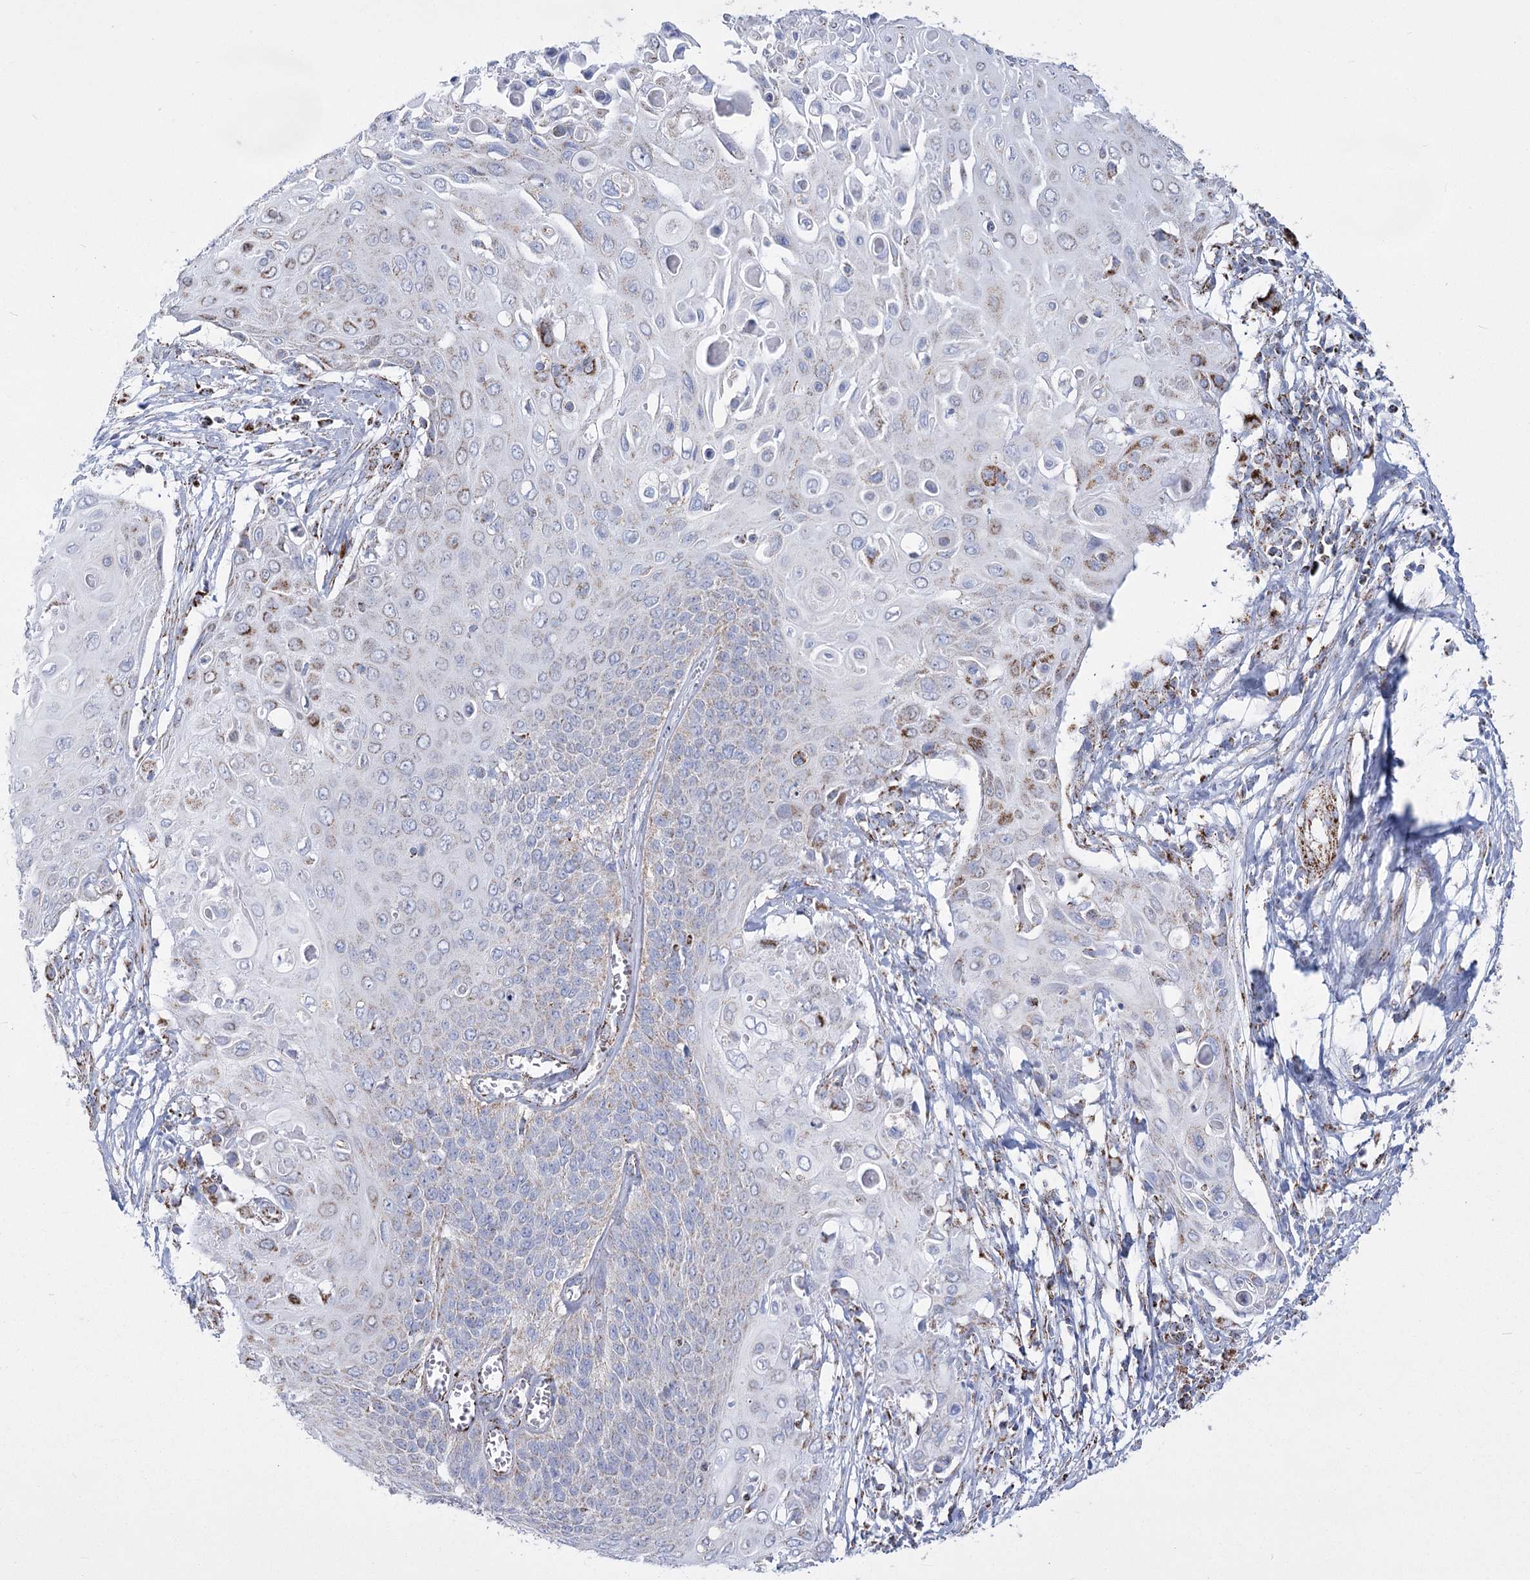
{"staining": {"intensity": "moderate", "quantity": "<25%", "location": "cytoplasmic/membranous"}, "tissue": "cervical cancer", "cell_type": "Tumor cells", "image_type": "cancer", "snomed": [{"axis": "morphology", "description": "Squamous cell carcinoma, NOS"}, {"axis": "topography", "description": "Cervix"}], "caption": "Cervical squamous cell carcinoma tissue displays moderate cytoplasmic/membranous expression in approximately <25% of tumor cells", "gene": "PDHB", "patient": {"sex": "female", "age": 39}}